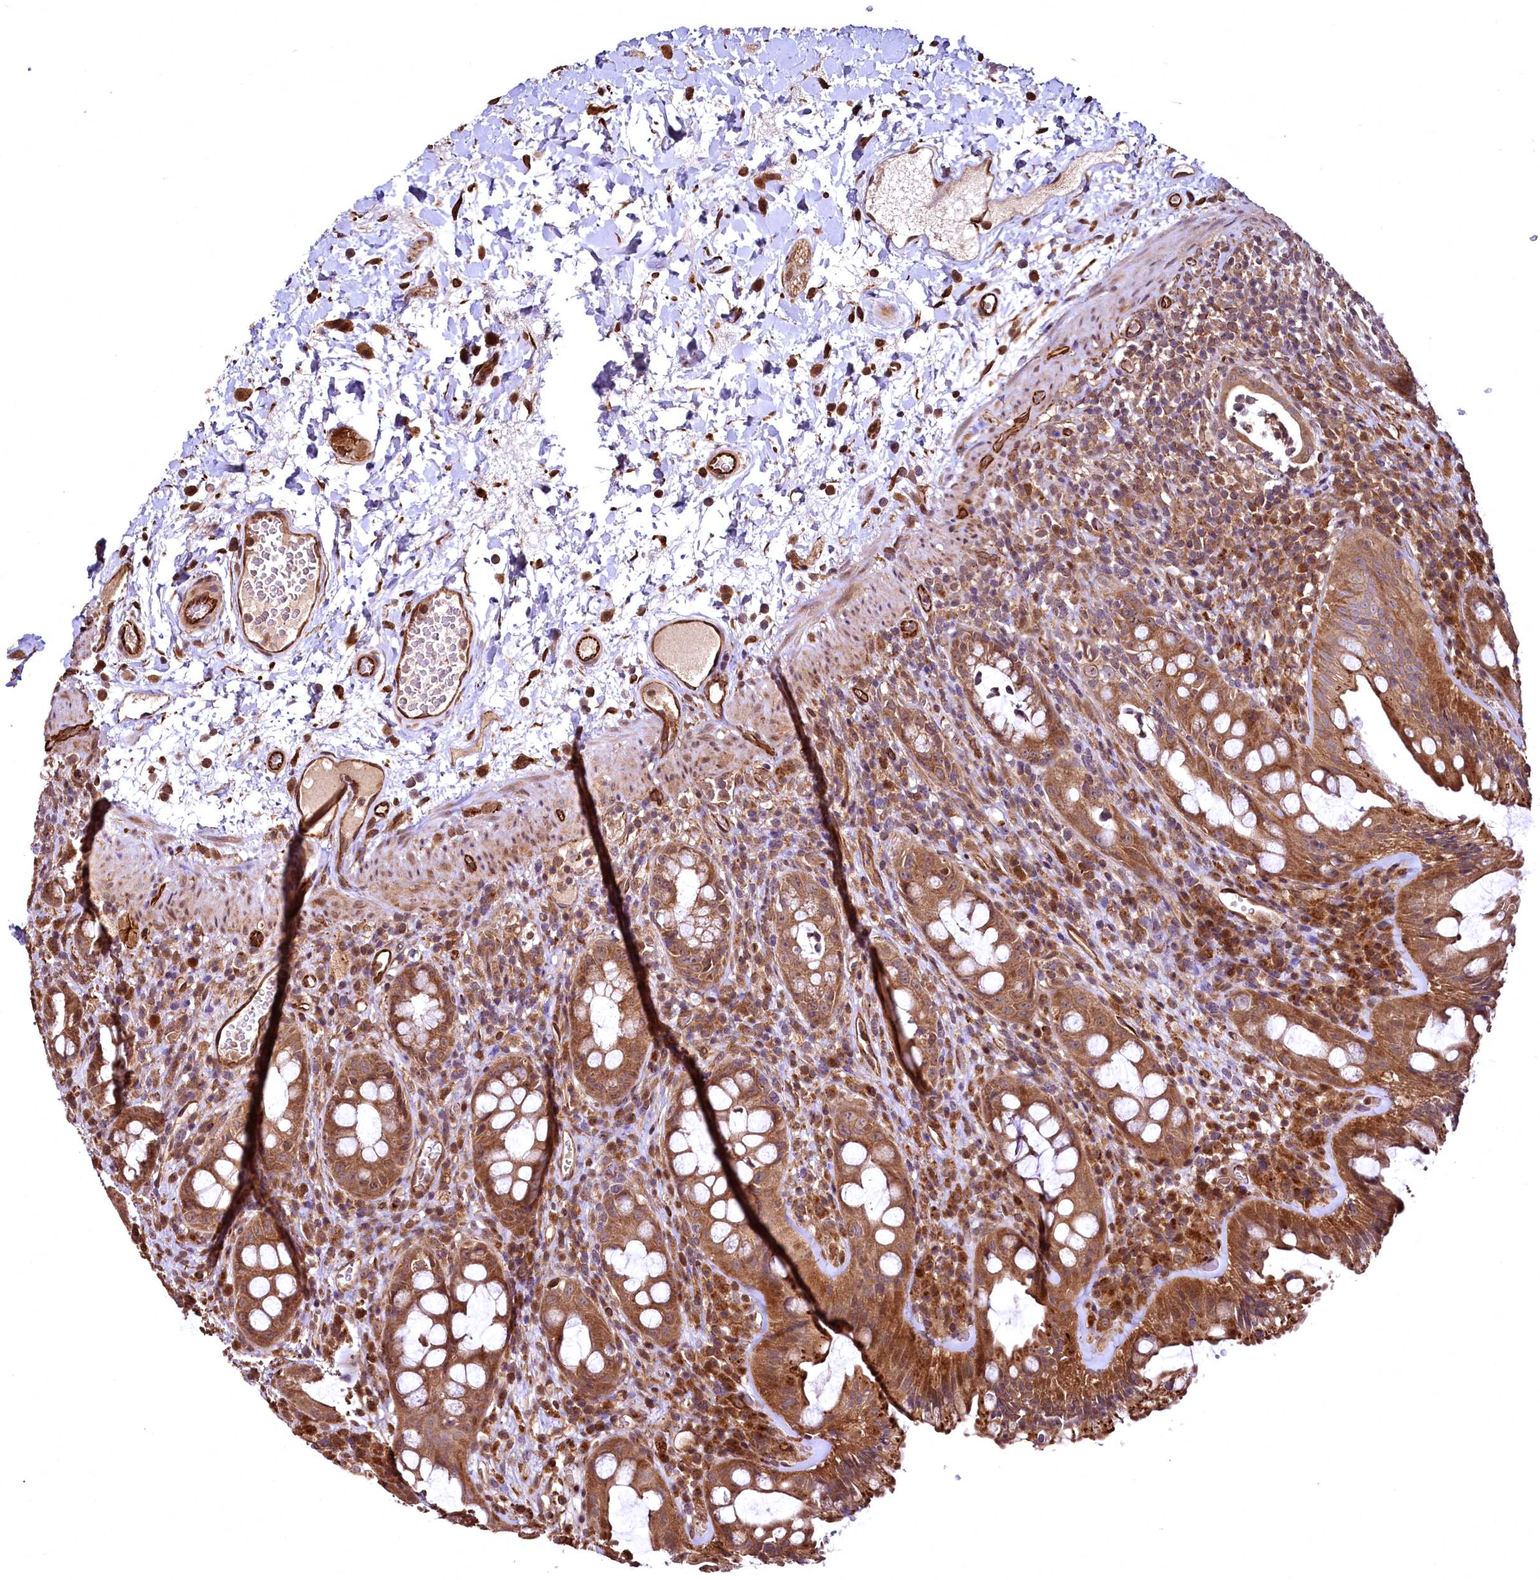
{"staining": {"intensity": "moderate", "quantity": ">75%", "location": "cytoplasmic/membranous"}, "tissue": "rectum", "cell_type": "Glandular cells", "image_type": "normal", "snomed": [{"axis": "morphology", "description": "Normal tissue, NOS"}, {"axis": "topography", "description": "Rectum"}], "caption": "This is an image of immunohistochemistry staining of unremarkable rectum, which shows moderate staining in the cytoplasmic/membranous of glandular cells.", "gene": "TBCEL", "patient": {"sex": "female", "age": 57}}